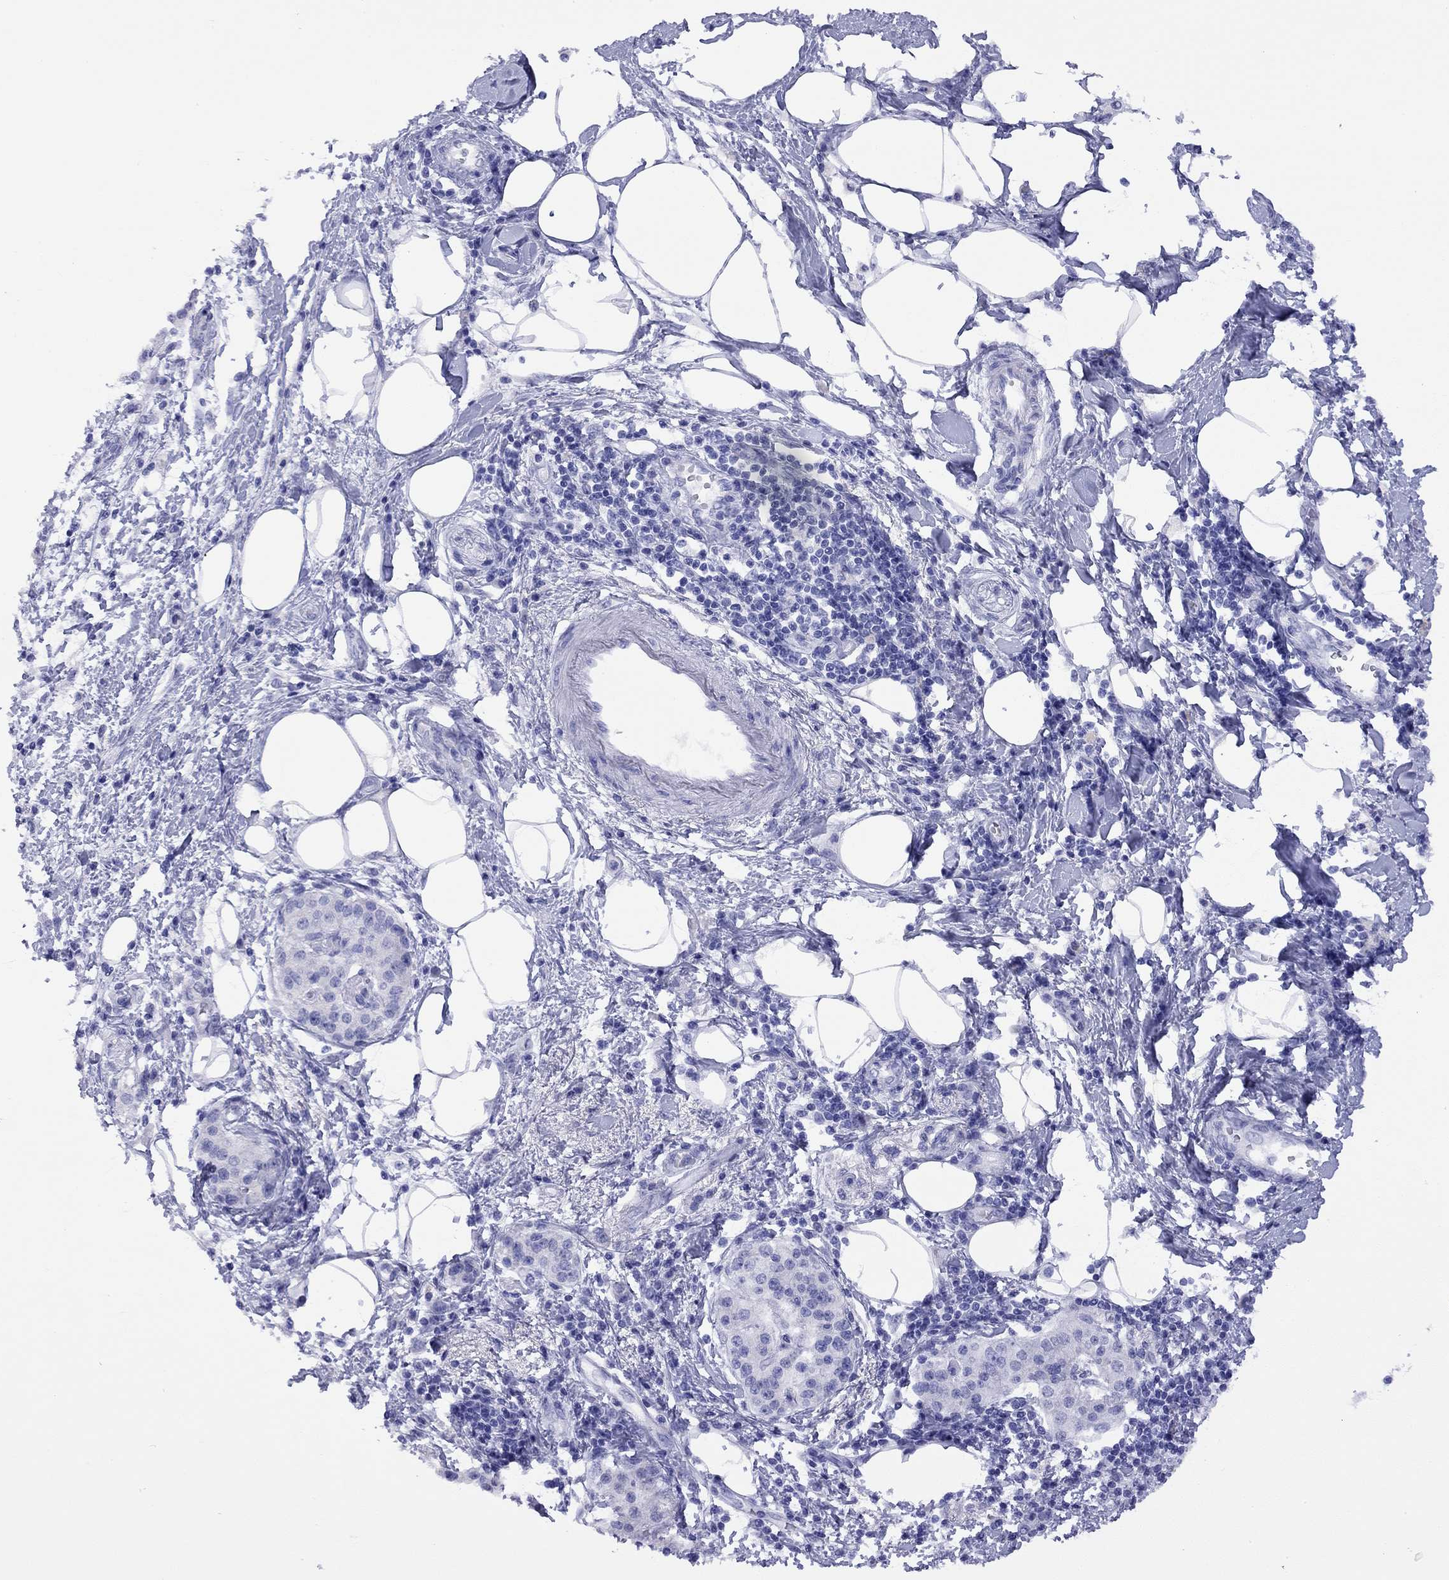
{"staining": {"intensity": "negative", "quantity": "none", "location": "none"}, "tissue": "pancreatic cancer", "cell_type": "Tumor cells", "image_type": "cancer", "snomed": [{"axis": "morphology", "description": "Normal tissue, NOS"}, {"axis": "morphology", "description": "Adenocarcinoma, NOS"}, {"axis": "topography", "description": "Pancreas"}, {"axis": "topography", "description": "Duodenum"}], "caption": "Tumor cells are negative for protein expression in human pancreatic adenocarcinoma.", "gene": "FIGLA", "patient": {"sex": "female", "age": 60}}